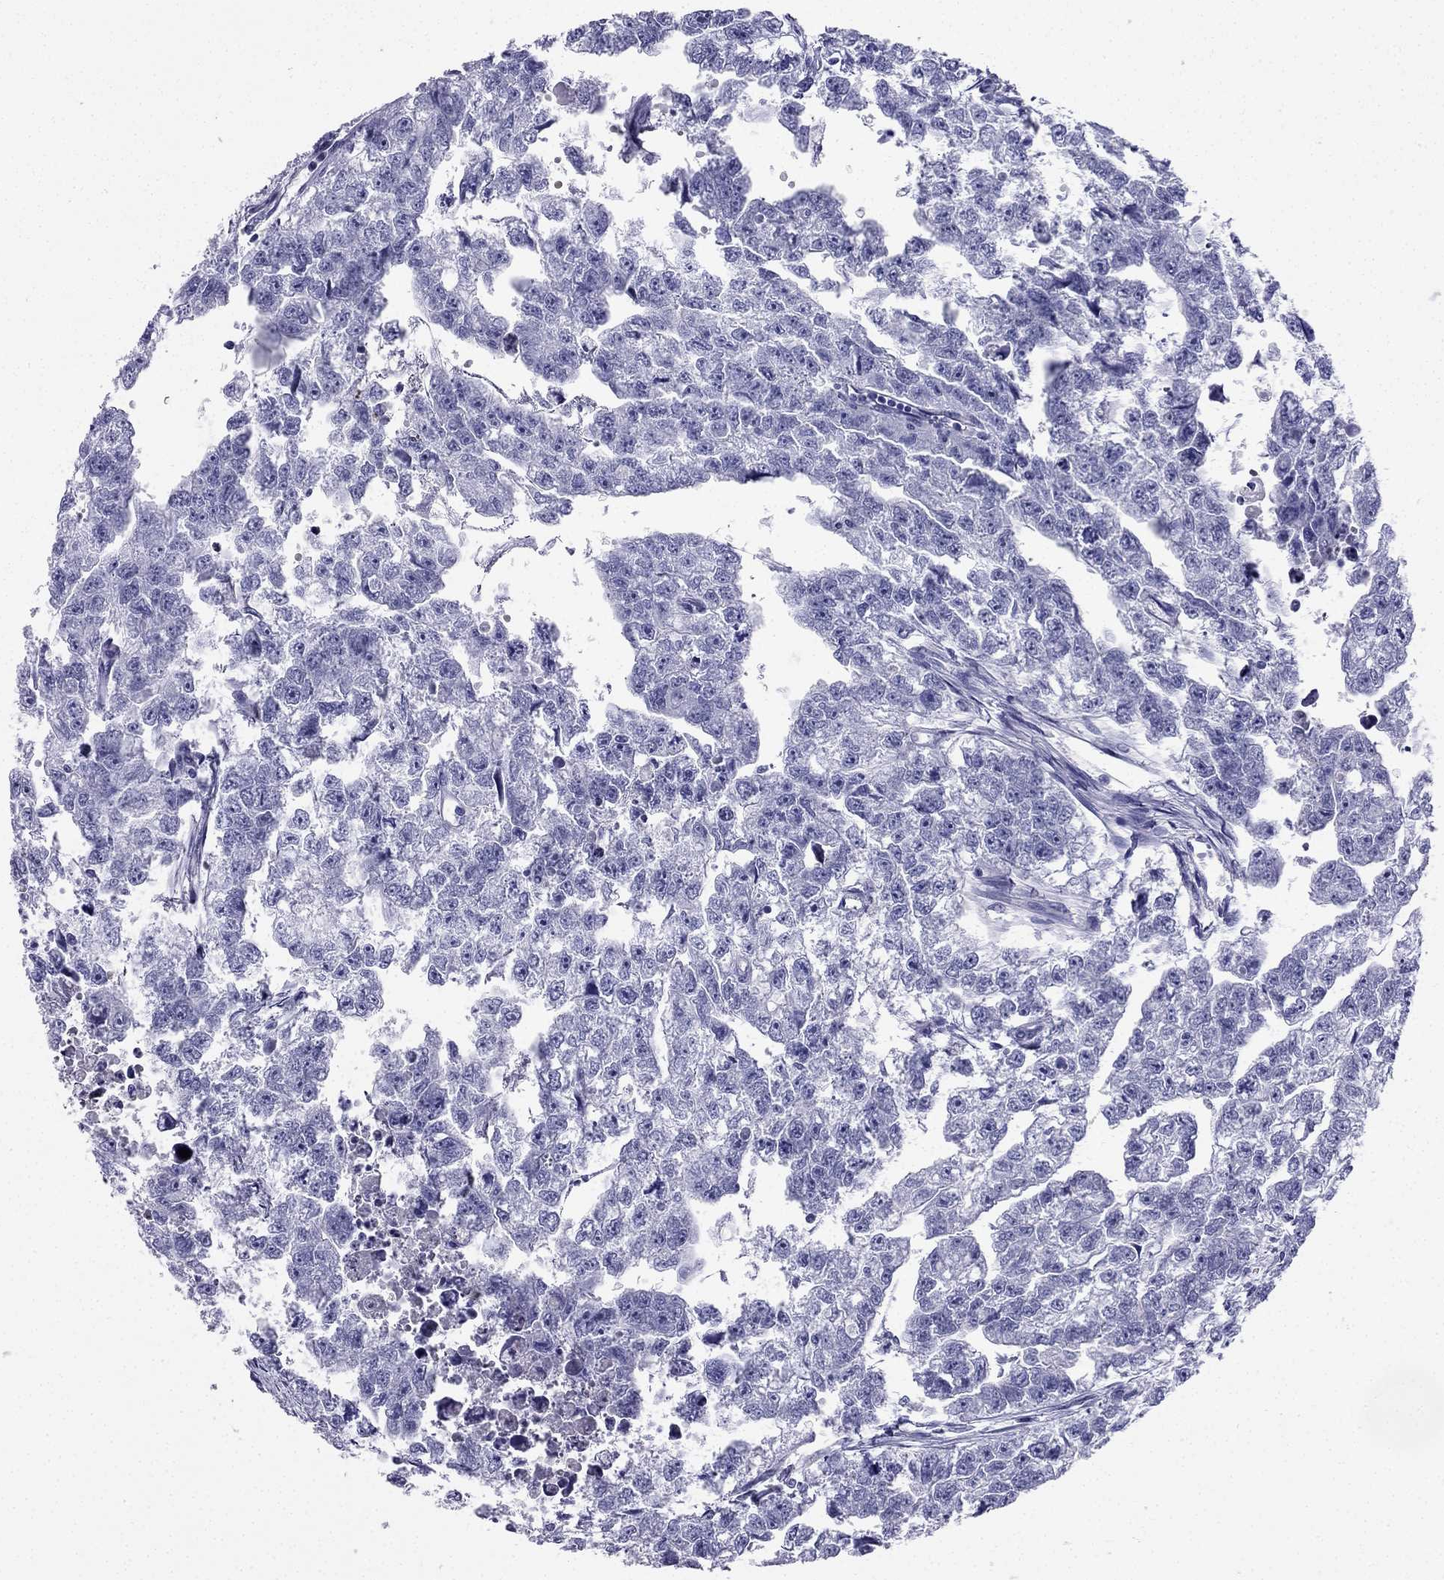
{"staining": {"intensity": "negative", "quantity": "none", "location": "none"}, "tissue": "testis cancer", "cell_type": "Tumor cells", "image_type": "cancer", "snomed": [{"axis": "morphology", "description": "Carcinoma, Embryonal, NOS"}, {"axis": "morphology", "description": "Teratoma, malignant, NOS"}, {"axis": "topography", "description": "Testis"}], "caption": "The histopathology image demonstrates no significant expression in tumor cells of teratoma (malignant) (testis).", "gene": "SLC18A2", "patient": {"sex": "male", "age": 44}}